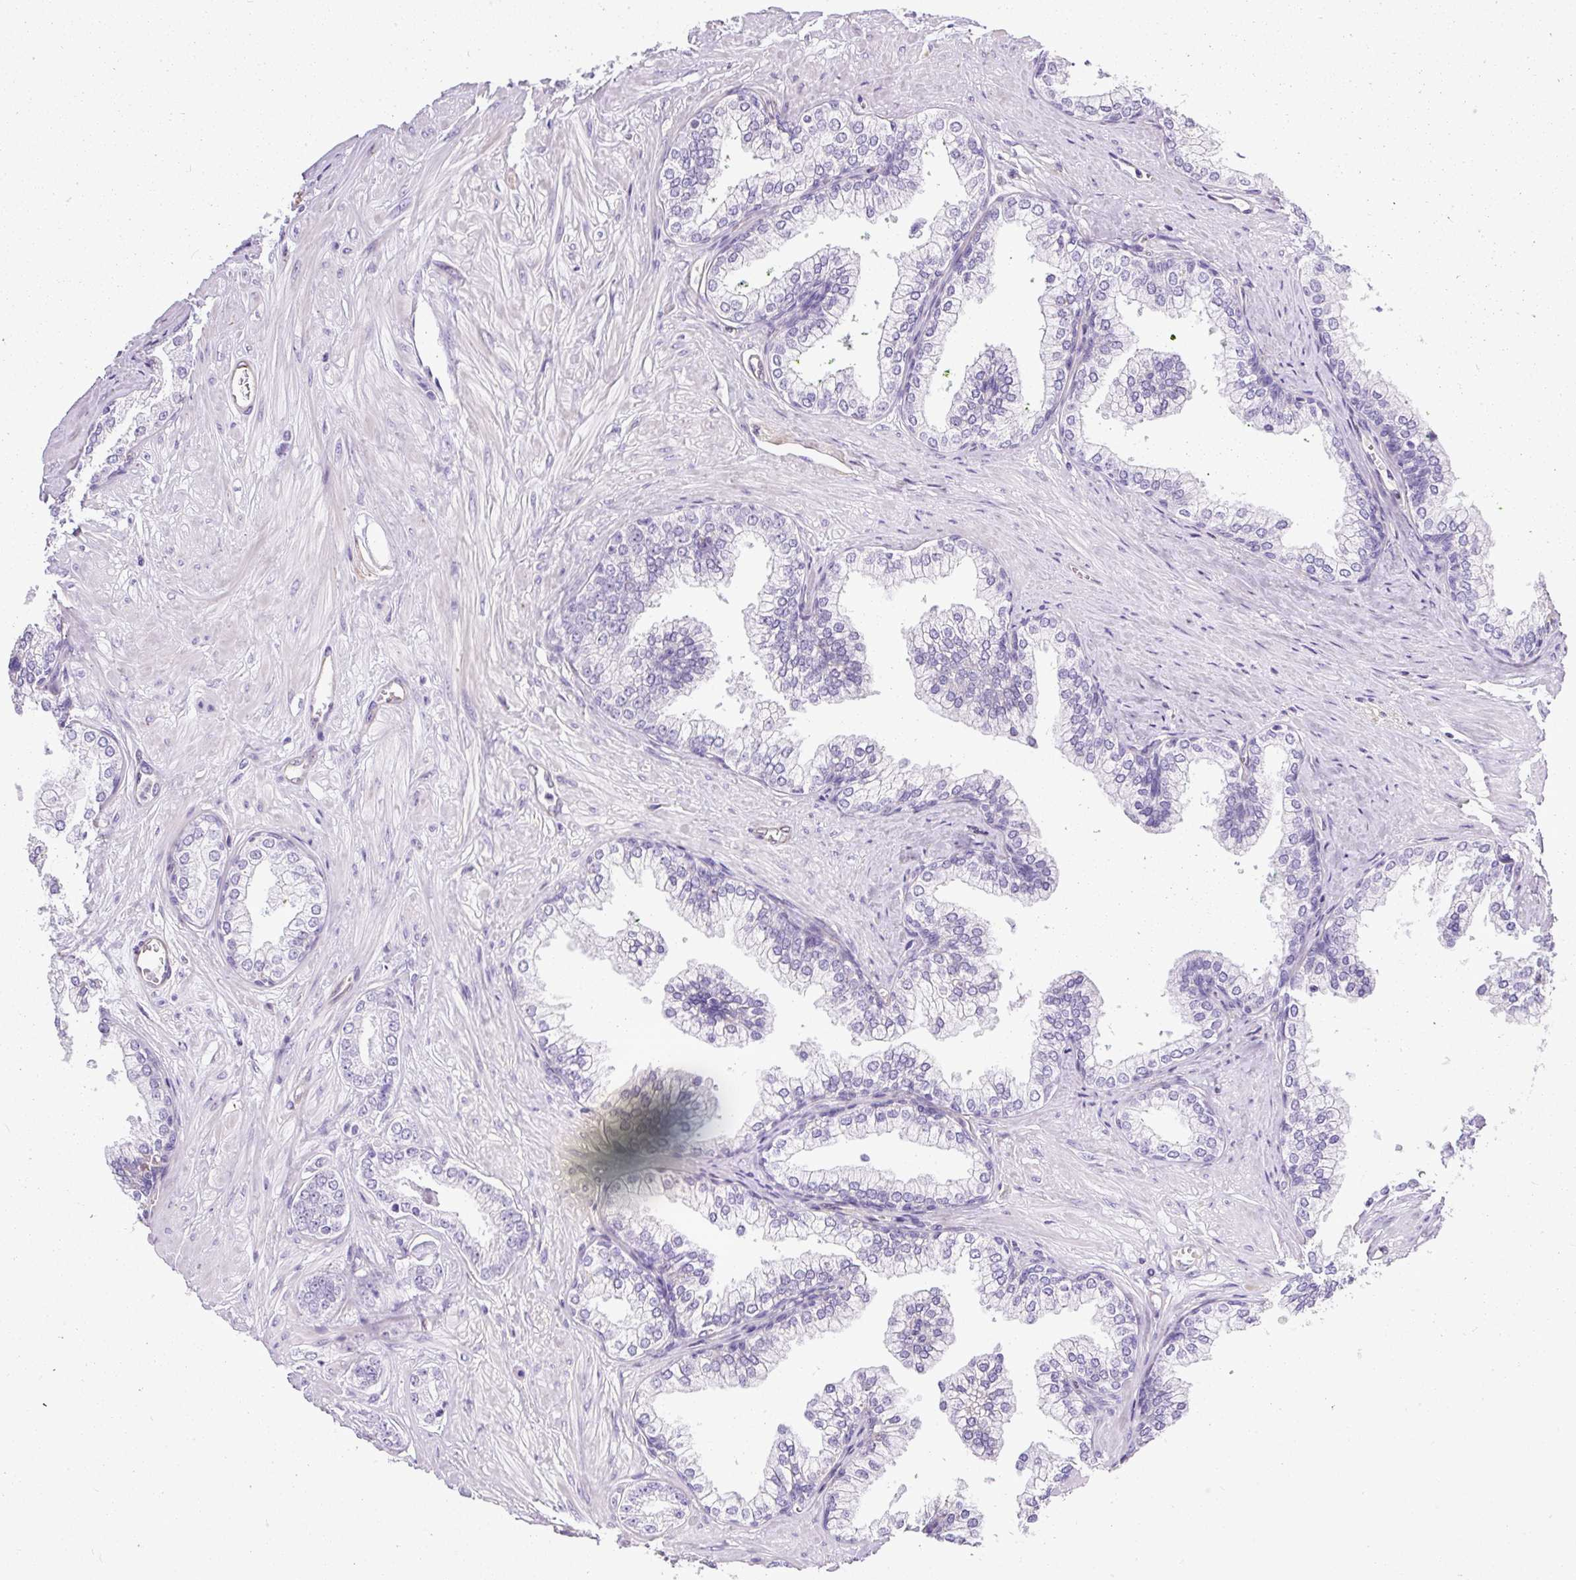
{"staining": {"intensity": "negative", "quantity": "none", "location": "none"}, "tissue": "prostate cancer", "cell_type": "Tumor cells", "image_type": "cancer", "snomed": [{"axis": "morphology", "description": "Adenocarcinoma, Low grade"}, {"axis": "topography", "description": "Prostate"}], "caption": "High power microscopy photomicrograph of an IHC histopathology image of prostate cancer, revealing no significant expression in tumor cells.", "gene": "PLS1", "patient": {"sex": "male", "age": 60}}